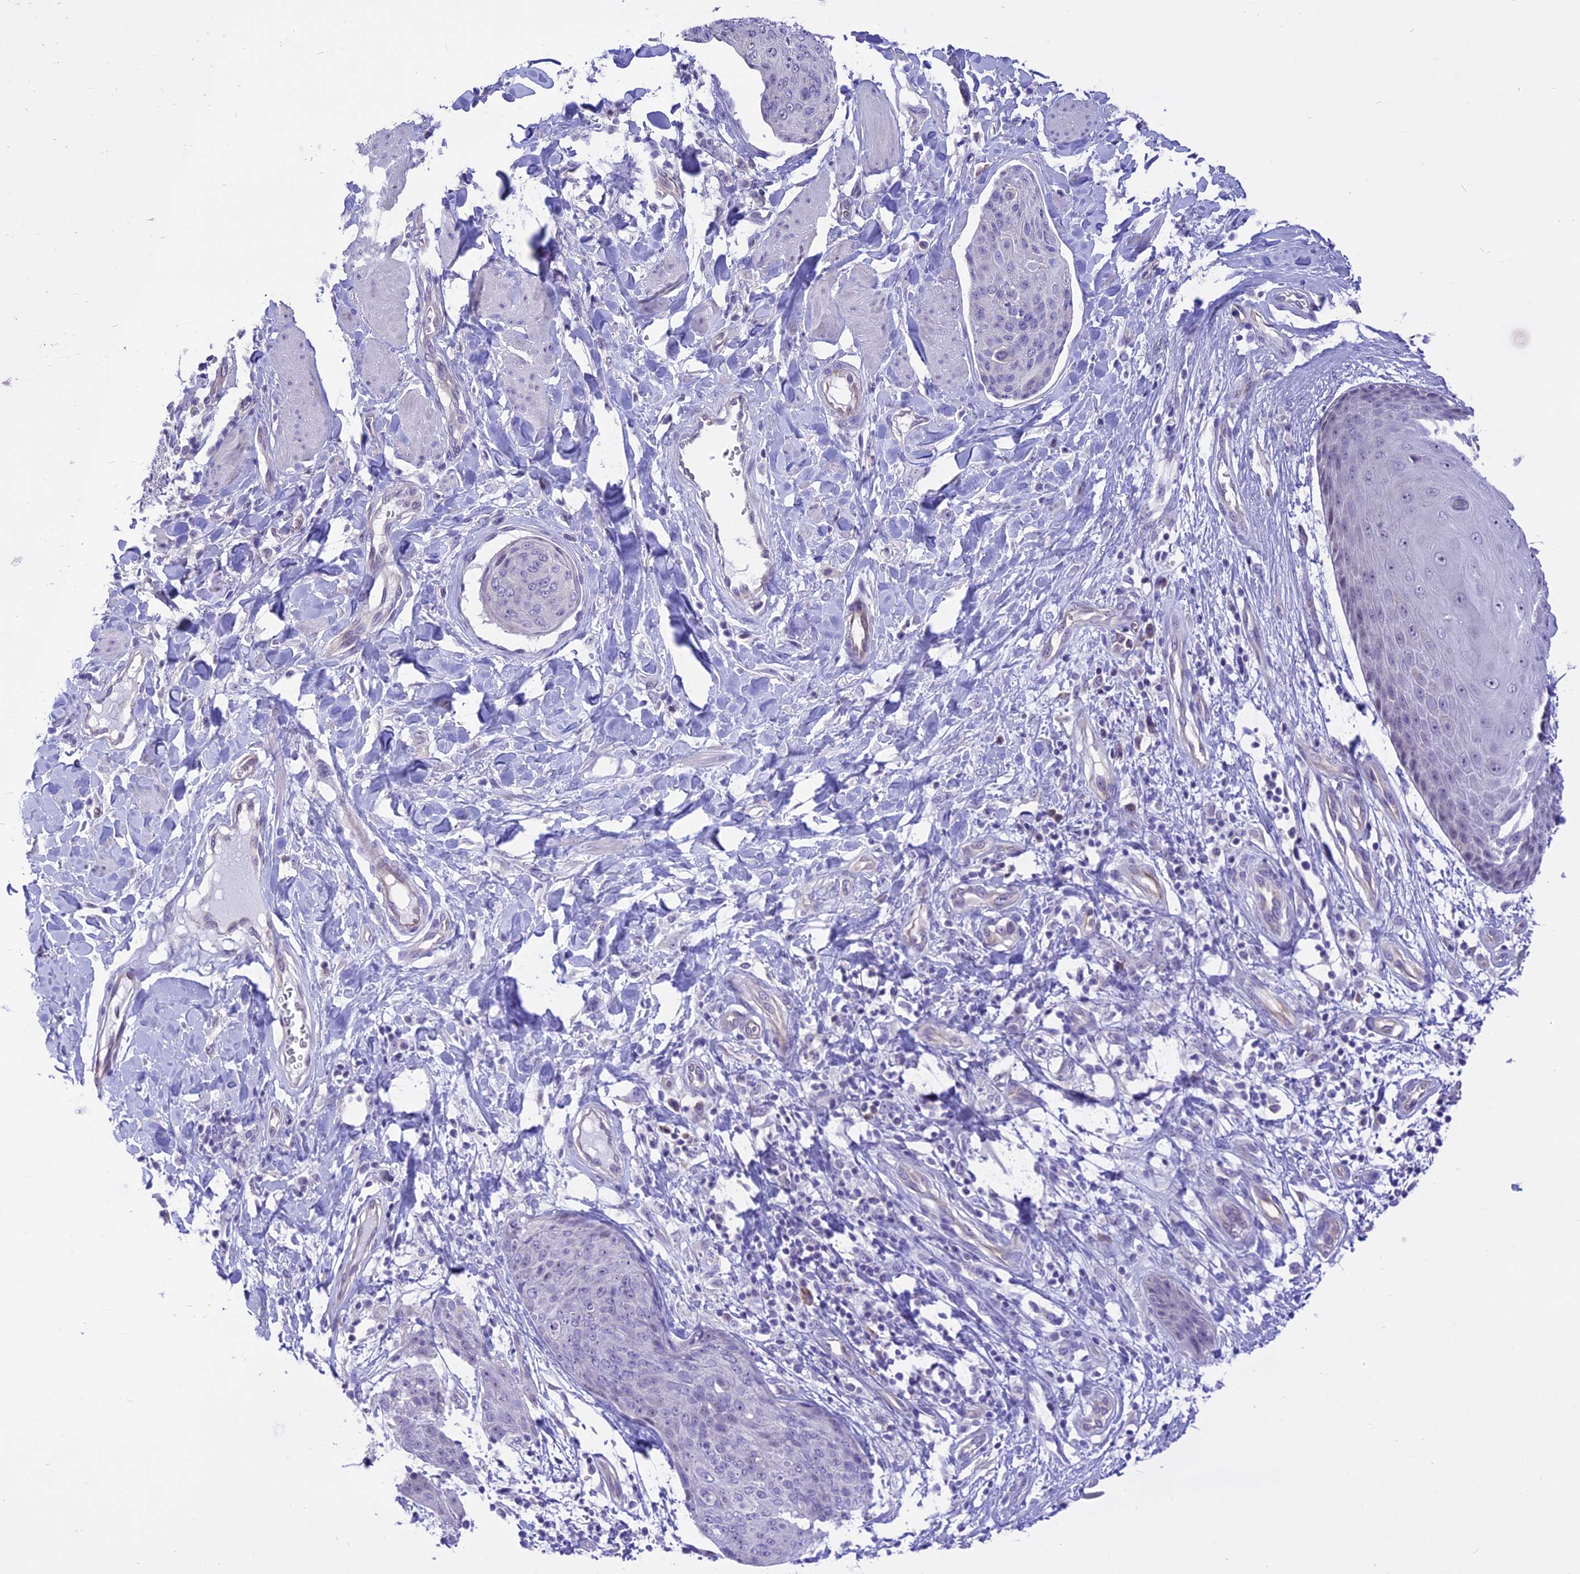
{"staining": {"intensity": "negative", "quantity": "none", "location": "none"}, "tissue": "skin cancer", "cell_type": "Tumor cells", "image_type": "cancer", "snomed": [{"axis": "morphology", "description": "Squamous cell carcinoma, NOS"}, {"axis": "topography", "description": "Skin"}, {"axis": "topography", "description": "Vulva"}], "caption": "There is no significant positivity in tumor cells of skin cancer.", "gene": "DCAF16", "patient": {"sex": "female", "age": 85}}